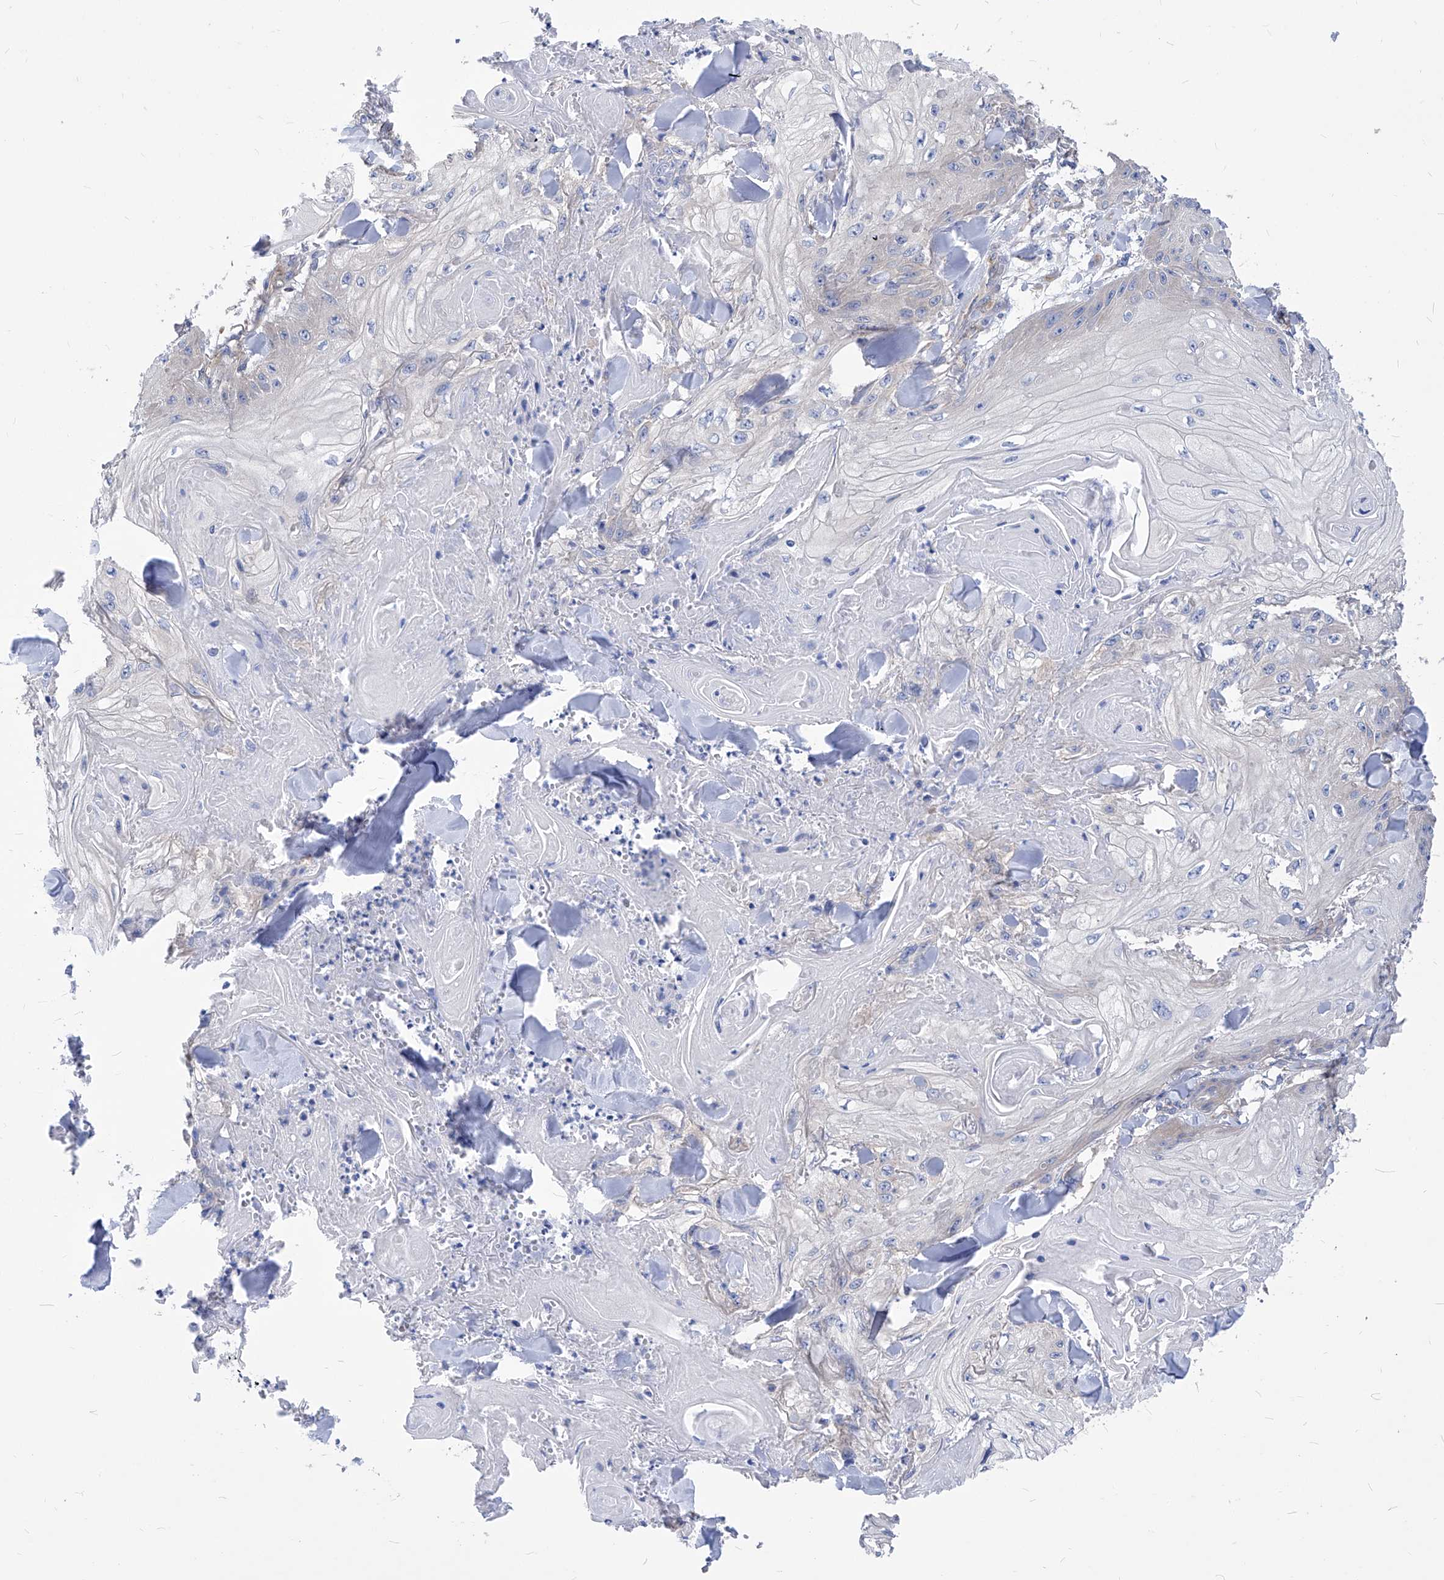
{"staining": {"intensity": "negative", "quantity": "none", "location": "none"}, "tissue": "skin cancer", "cell_type": "Tumor cells", "image_type": "cancer", "snomed": [{"axis": "morphology", "description": "Squamous cell carcinoma, NOS"}, {"axis": "topography", "description": "Skin"}], "caption": "Immunohistochemistry (IHC) photomicrograph of neoplastic tissue: human squamous cell carcinoma (skin) stained with DAB (3,3'-diaminobenzidine) demonstrates no significant protein expression in tumor cells. (Brightfield microscopy of DAB immunohistochemistry (IHC) at high magnification).", "gene": "XPNPEP1", "patient": {"sex": "male", "age": 74}}